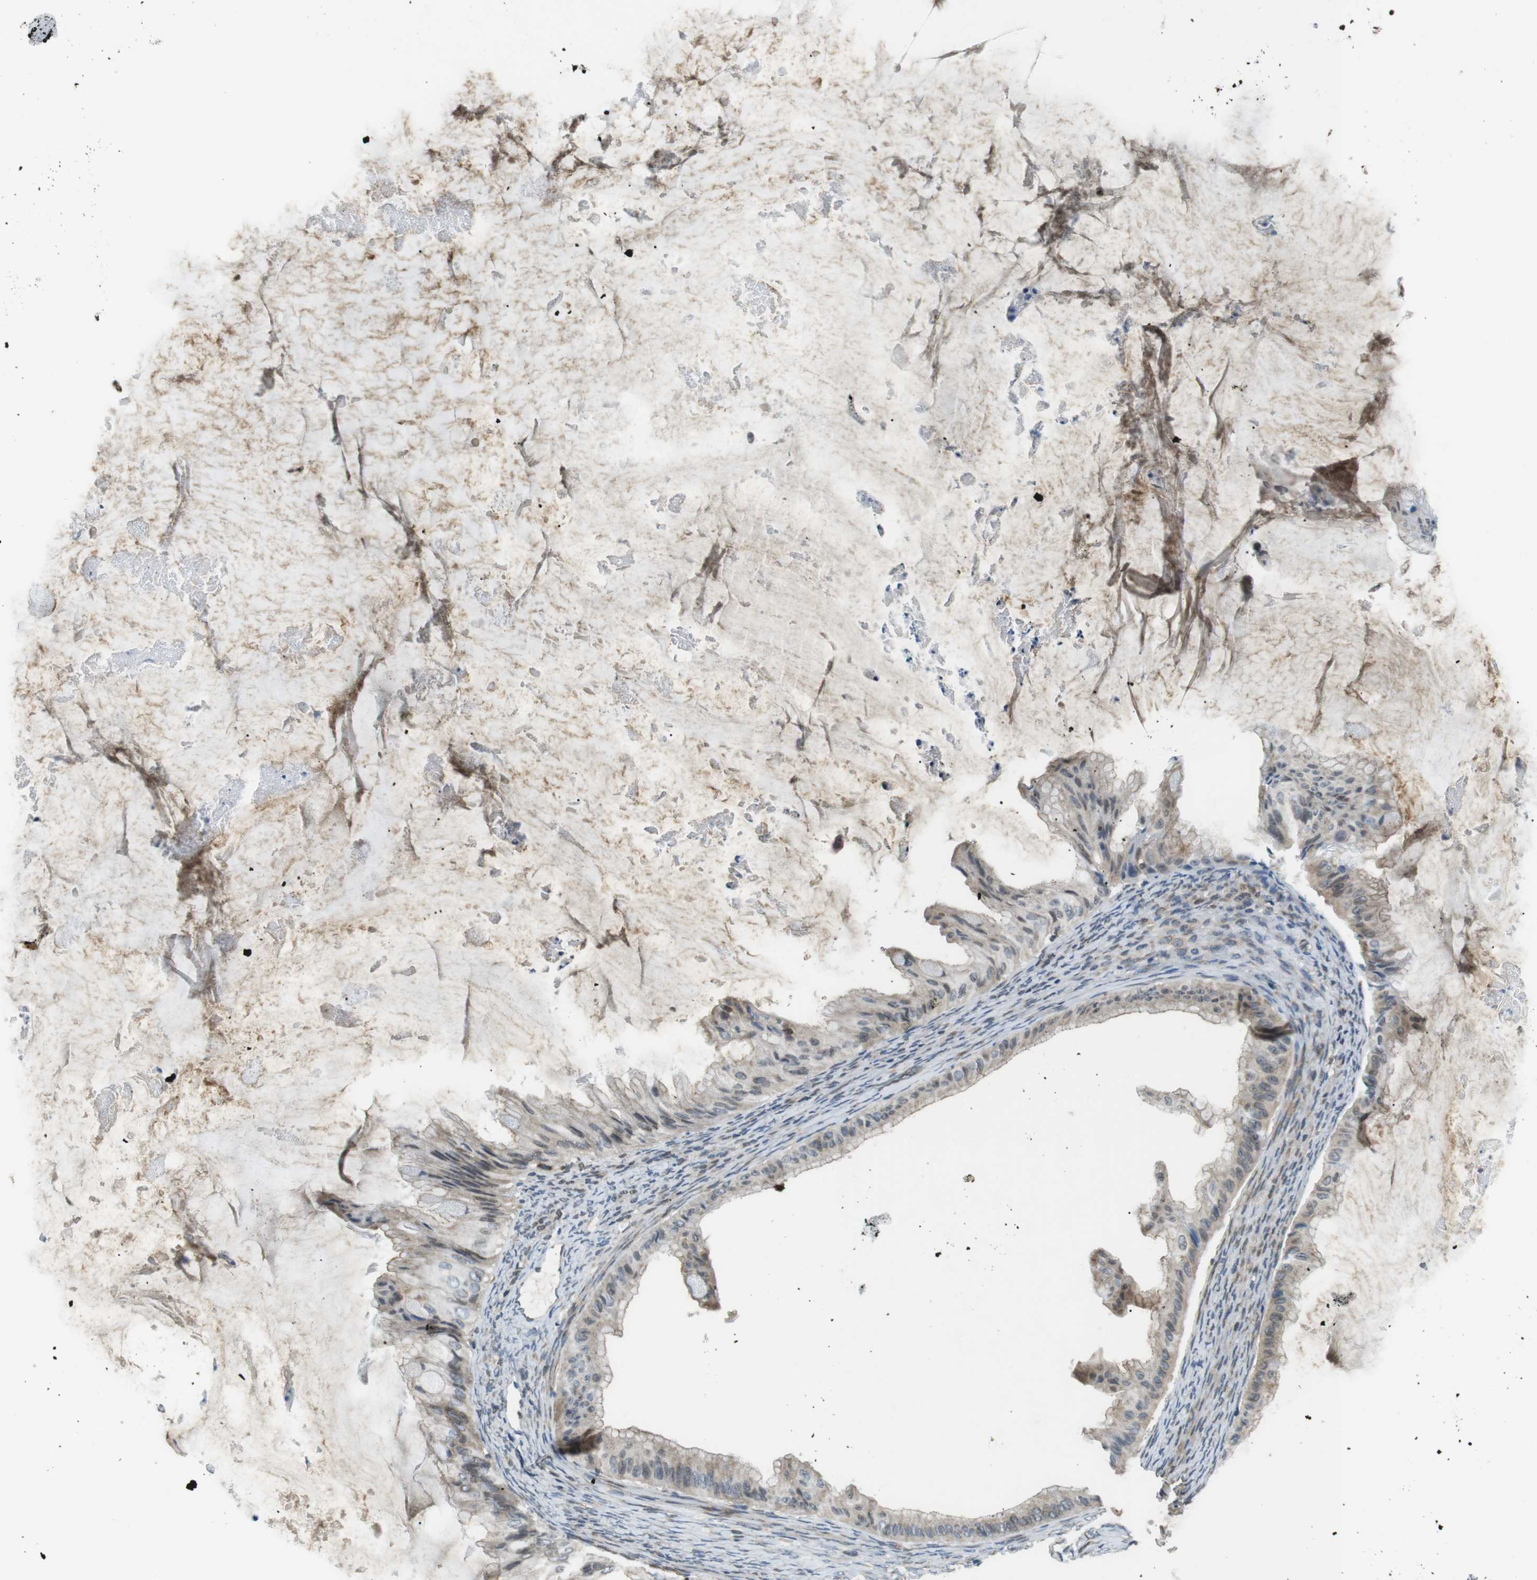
{"staining": {"intensity": "weak", "quantity": "<25%", "location": "cytoplasmic/membranous"}, "tissue": "ovarian cancer", "cell_type": "Tumor cells", "image_type": "cancer", "snomed": [{"axis": "morphology", "description": "Cystadenocarcinoma, mucinous, NOS"}, {"axis": "topography", "description": "Ovary"}], "caption": "Micrograph shows no significant protein positivity in tumor cells of ovarian cancer (mucinous cystadenocarcinoma).", "gene": "TMX4", "patient": {"sex": "female", "age": 61}}